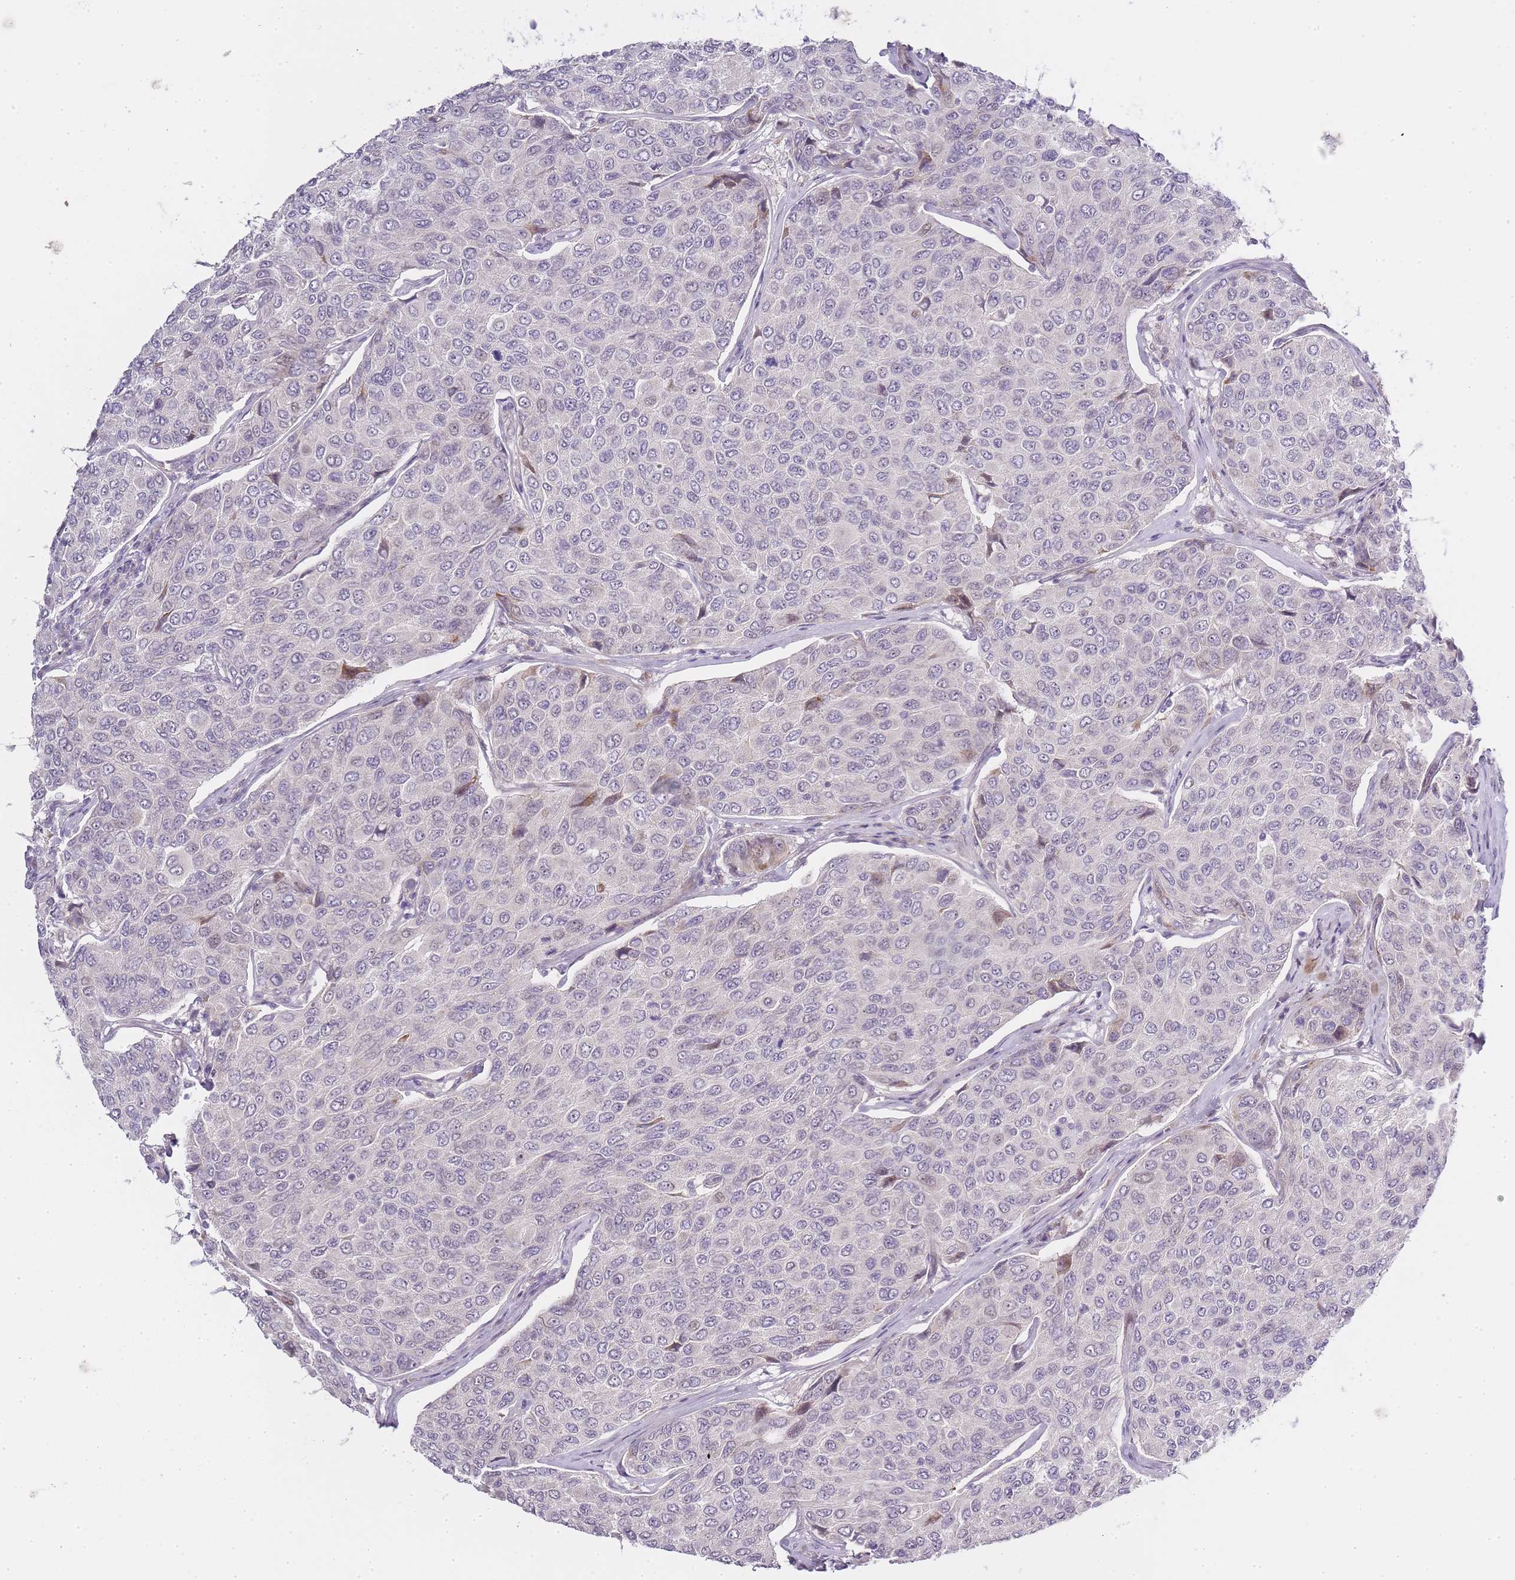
{"staining": {"intensity": "negative", "quantity": "none", "location": "none"}, "tissue": "breast cancer", "cell_type": "Tumor cells", "image_type": "cancer", "snomed": [{"axis": "morphology", "description": "Duct carcinoma"}, {"axis": "topography", "description": "Breast"}], "caption": "There is no significant positivity in tumor cells of breast invasive ductal carcinoma.", "gene": "OGG1", "patient": {"sex": "female", "age": 55}}